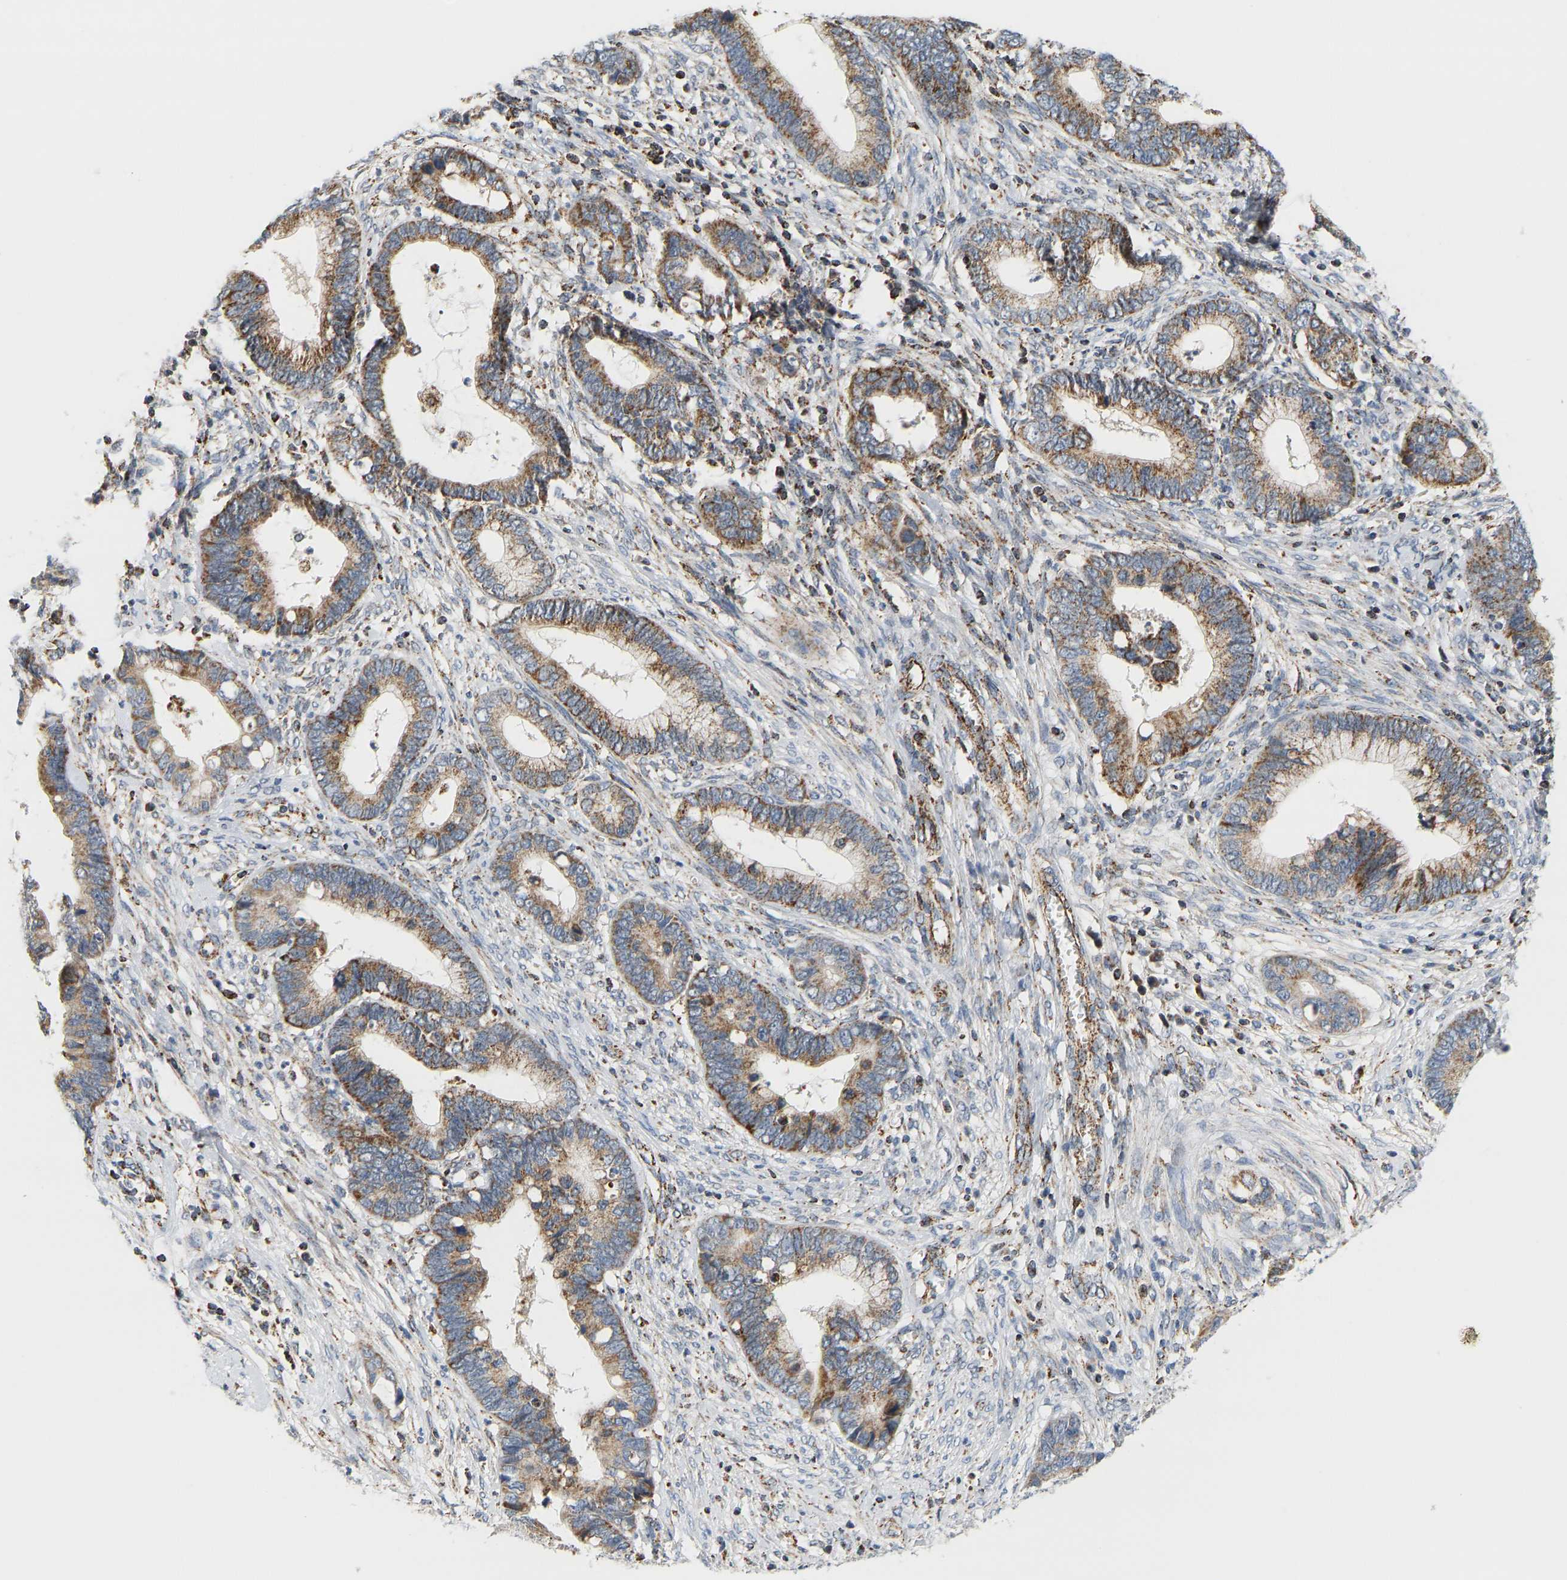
{"staining": {"intensity": "moderate", "quantity": ">75%", "location": "cytoplasmic/membranous"}, "tissue": "cervical cancer", "cell_type": "Tumor cells", "image_type": "cancer", "snomed": [{"axis": "morphology", "description": "Adenocarcinoma, NOS"}, {"axis": "topography", "description": "Cervix"}], "caption": "Brown immunohistochemical staining in human cervical cancer shows moderate cytoplasmic/membranous positivity in about >75% of tumor cells.", "gene": "GPSM2", "patient": {"sex": "female", "age": 44}}